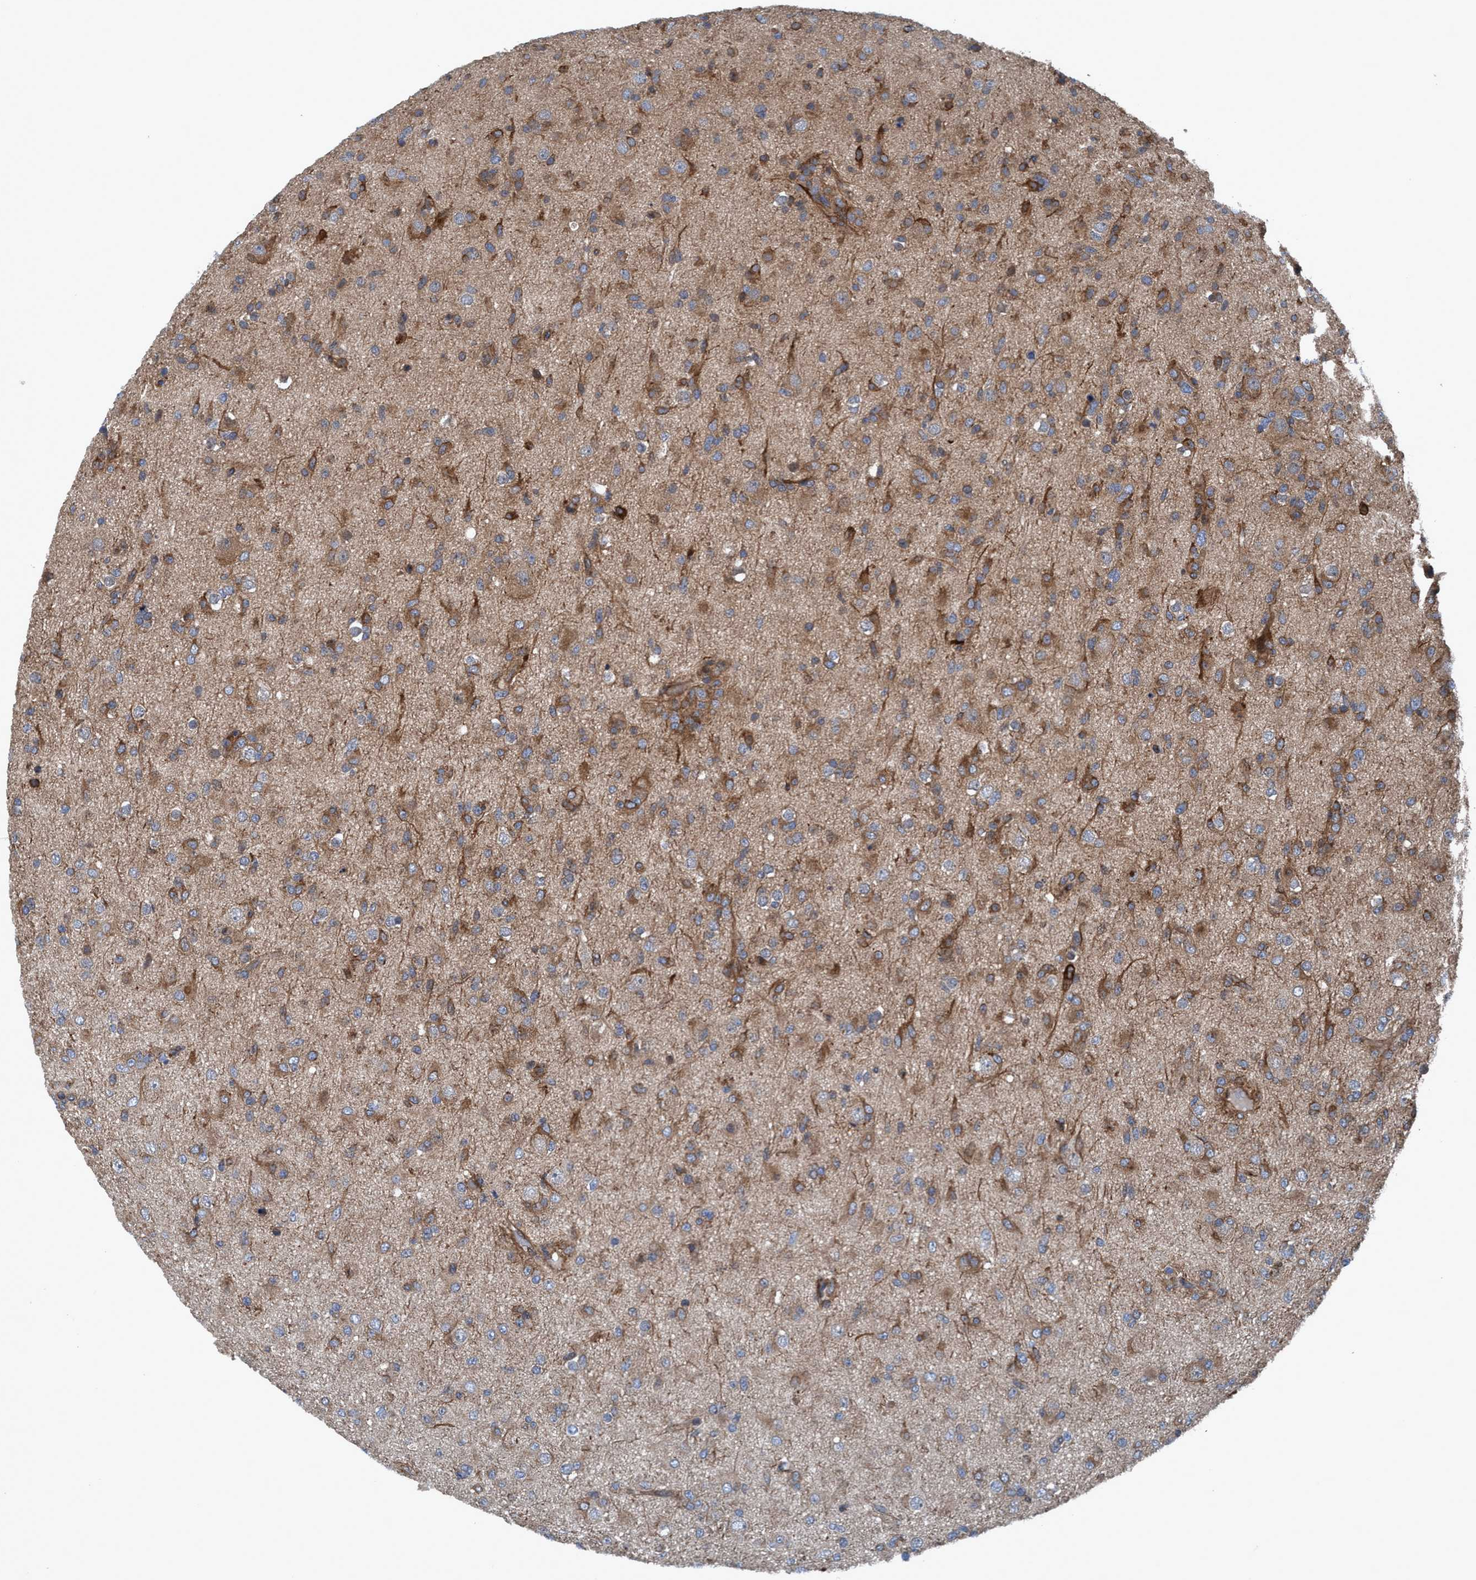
{"staining": {"intensity": "moderate", "quantity": ">75%", "location": "cytoplasmic/membranous"}, "tissue": "glioma", "cell_type": "Tumor cells", "image_type": "cancer", "snomed": [{"axis": "morphology", "description": "Glioma, malignant, Low grade"}, {"axis": "topography", "description": "Brain"}], "caption": "The photomicrograph reveals staining of glioma, revealing moderate cytoplasmic/membranous protein positivity (brown color) within tumor cells.", "gene": "NMT1", "patient": {"sex": "male", "age": 65}}